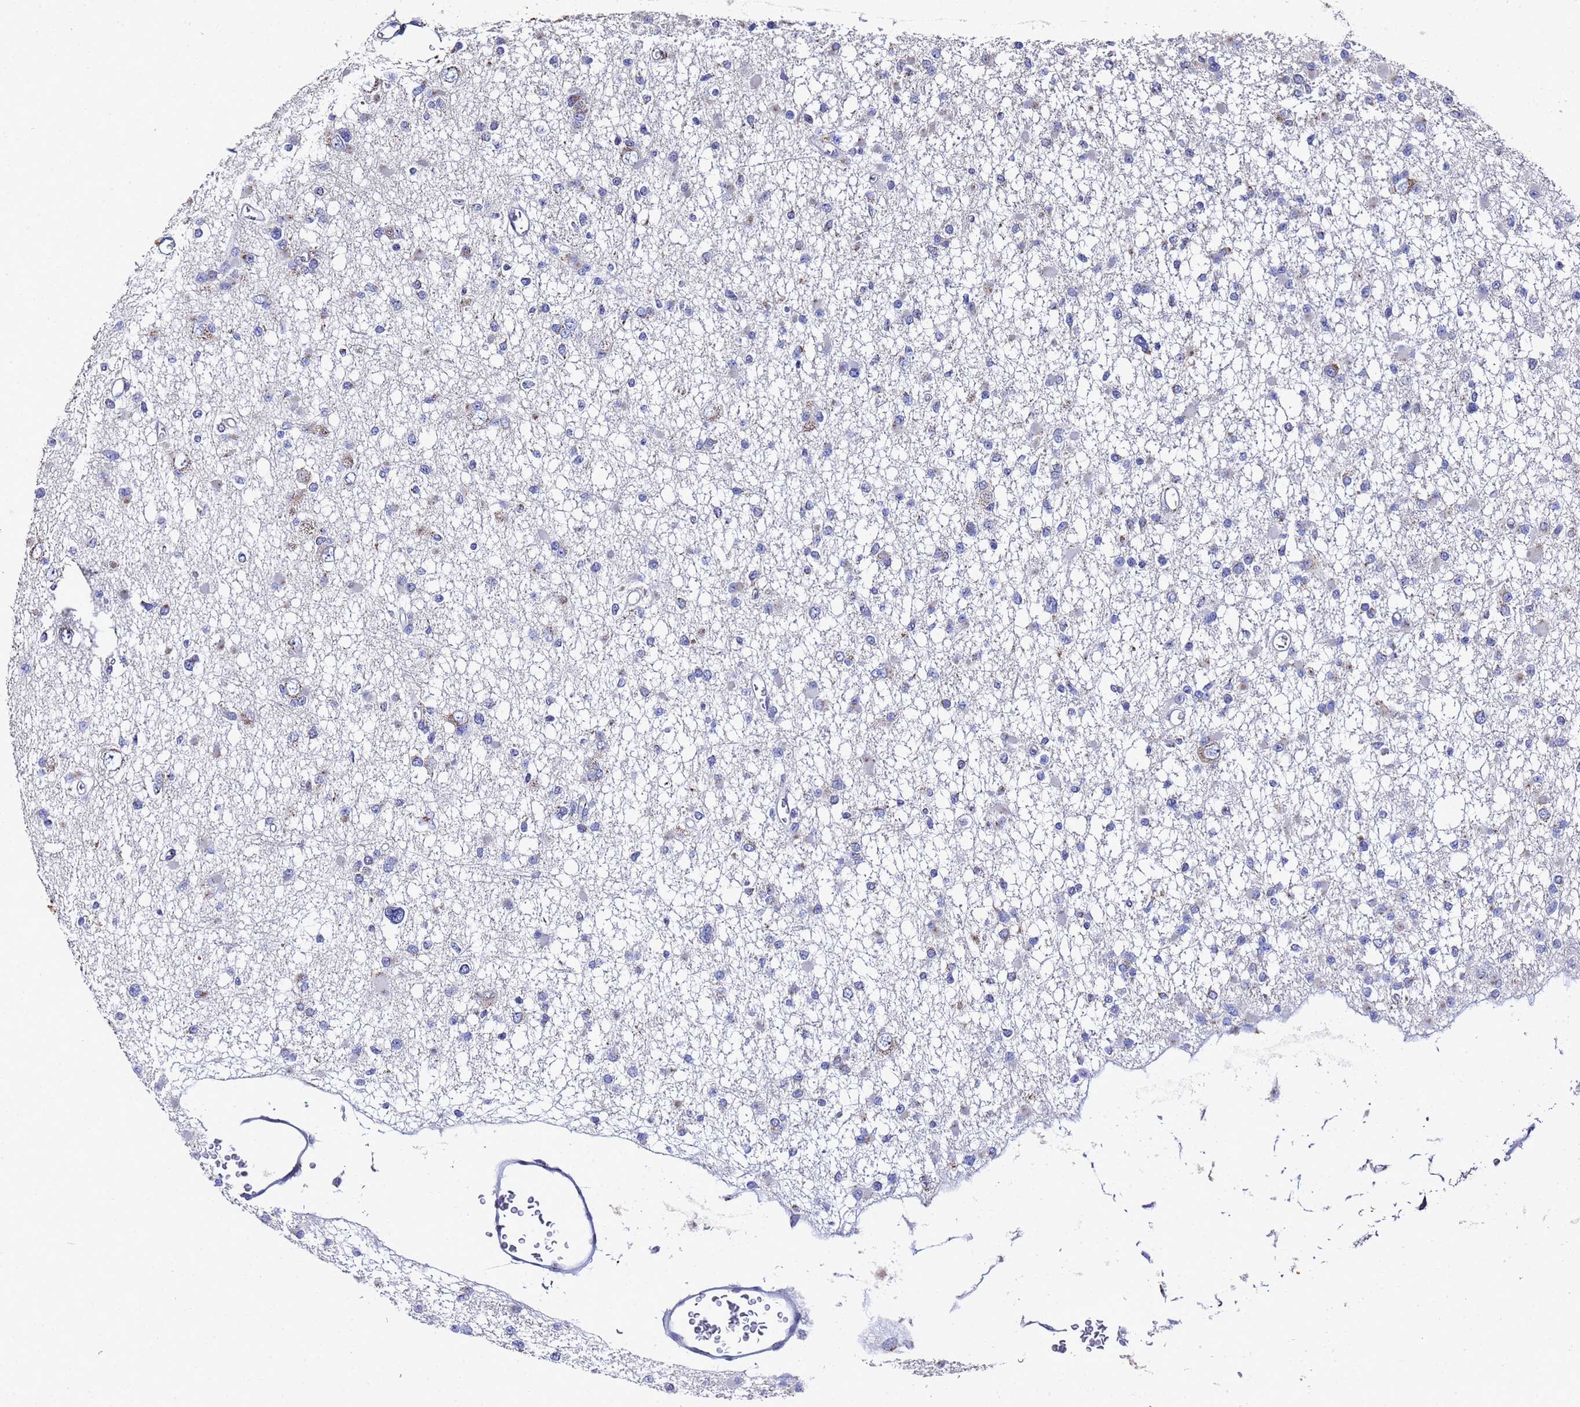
{"staining": {"intensity": "weak", "quantity": "<25%", "location": "cytoplasmic/membranous"}, "tissue": "glioma", "cell_type": "Tumor cells", "image_type": "cancer", "snomed": [{"axis": "morphology", "description": "Glioma, malignant, Low grade"}, {"axis": "topography", "description": "Brain"}], "caption": "IHC micrograph of human malignant glioma (low-grade) stained for a protein (brown), which shows no staining in tumor cells. (Stains: DAB immunohistochemistry (IHC) with hematoxylin counter stain, Microscopy: brightfield microscopy at high magnification).", "gene": "NSUN6", "patient": {"sex": "female", "age": 22}}